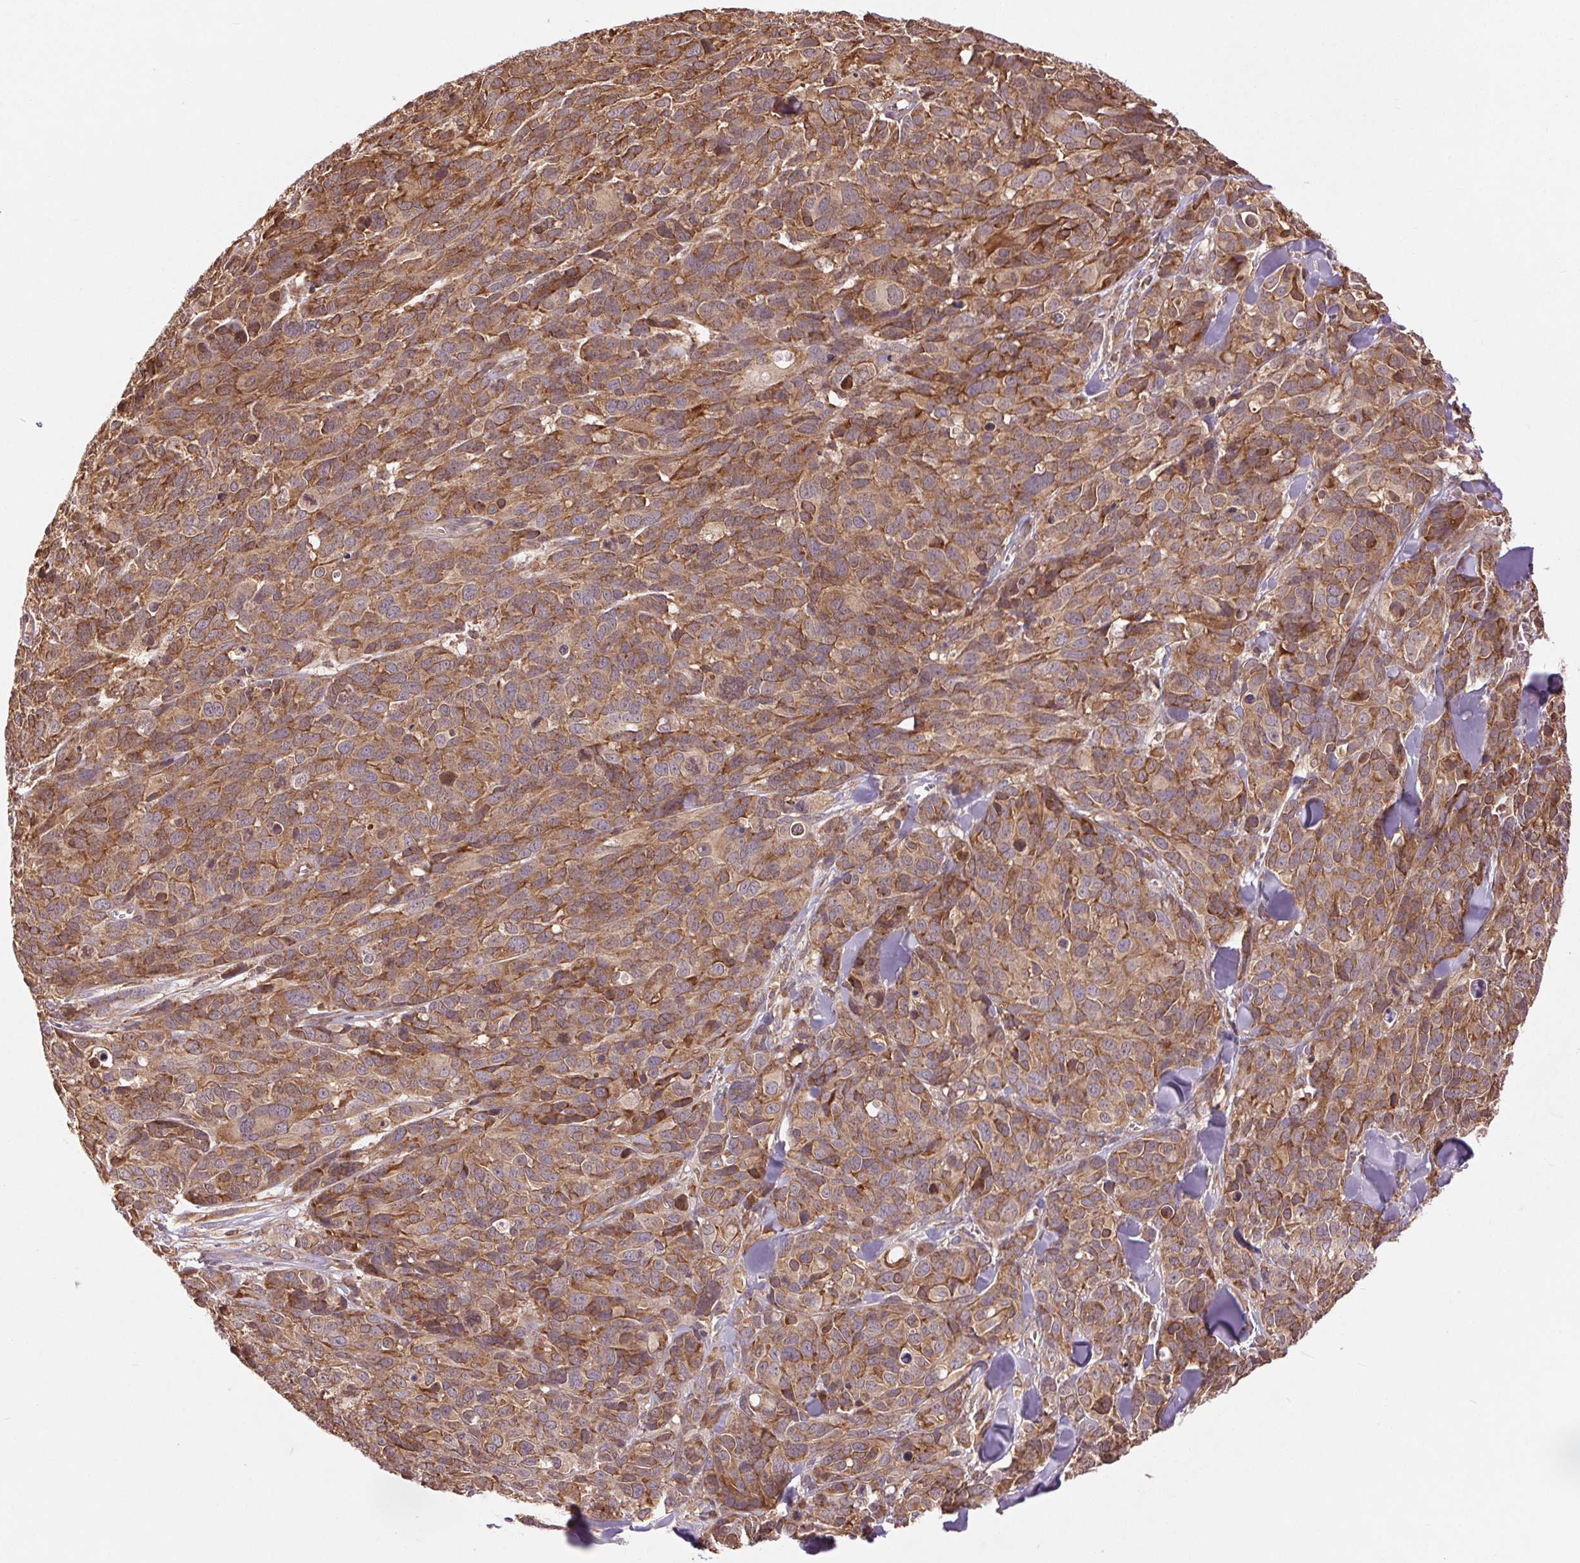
{"staining": {"intensity": "moderate", "quantity": ">75%", "location": "cytoplasmic/membranous"}, "tissue": "melanoma", "cell_type": "Tumor cells", "image_type": "cancer", "snomed": [{"axis": "morphology", "description": "Malignant melanoma, NOS"}, {"axis": "topography", "description": "Skin"}], "caption": "Melanoma was stained to show a protein in brown. There is medium levels of moderate cytoplasmic/membranous expression in approximately >75% of tumor cells.", "gene": "BTF3L4", "patient": {"sex": "male", "age": 51}}